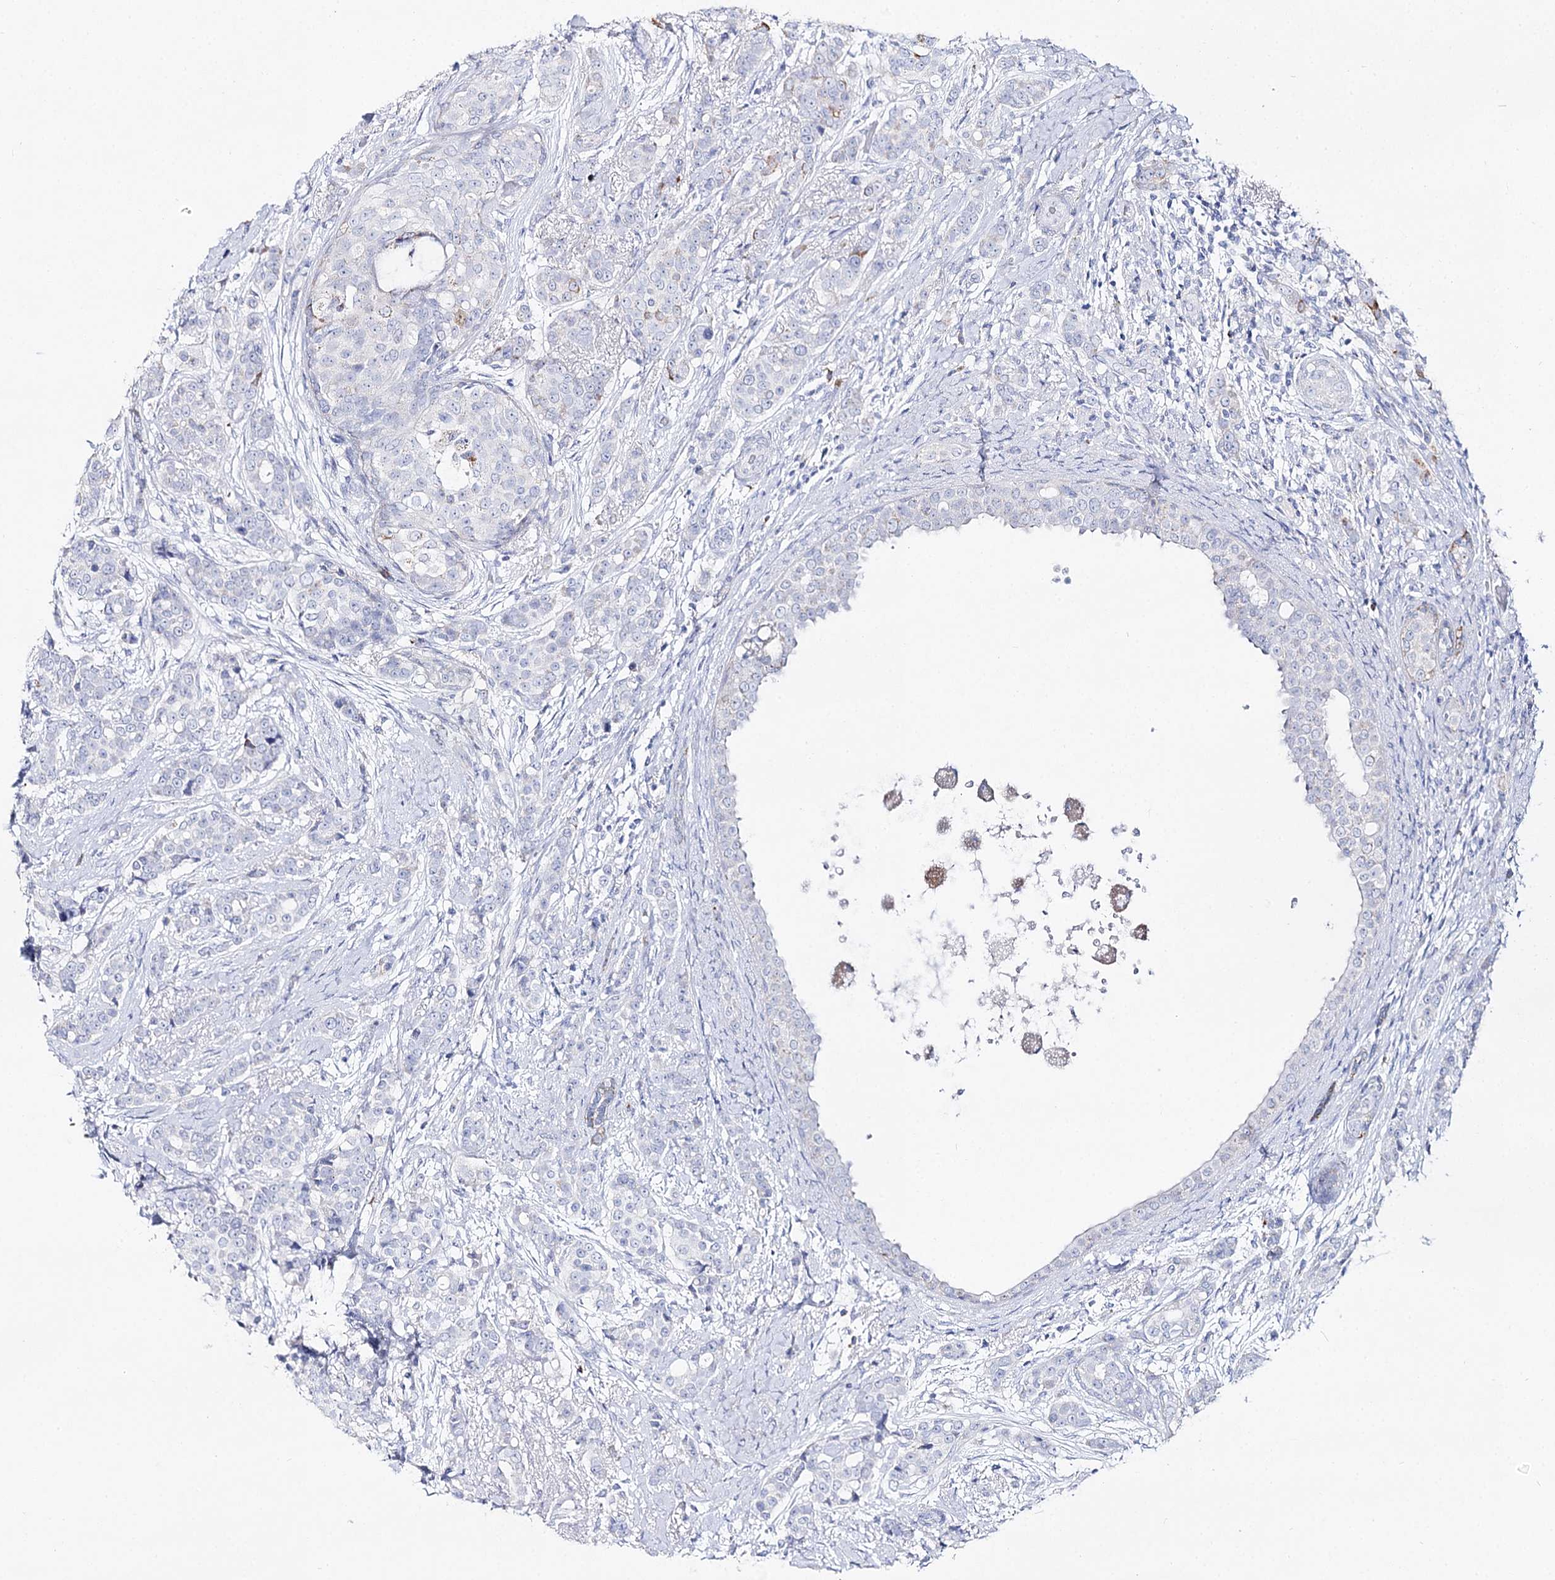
{"staining": {"intensity": "negative", "quantity": "none", "location": "none"}, "tissue": "breast cancer", "cell_type": "Tumor cells", "image_type": "cancer", "snomed": [{"axis": "morphology", "description": "Lobular carcinoma"}, {"axis": "topography", "description": "Breast"}], "caption": "Tumor cells show no significant protein staining in breast lobular carcinoma.", "gene": "SLC3A1", "patient": {"sex": "female", "age": 51}}